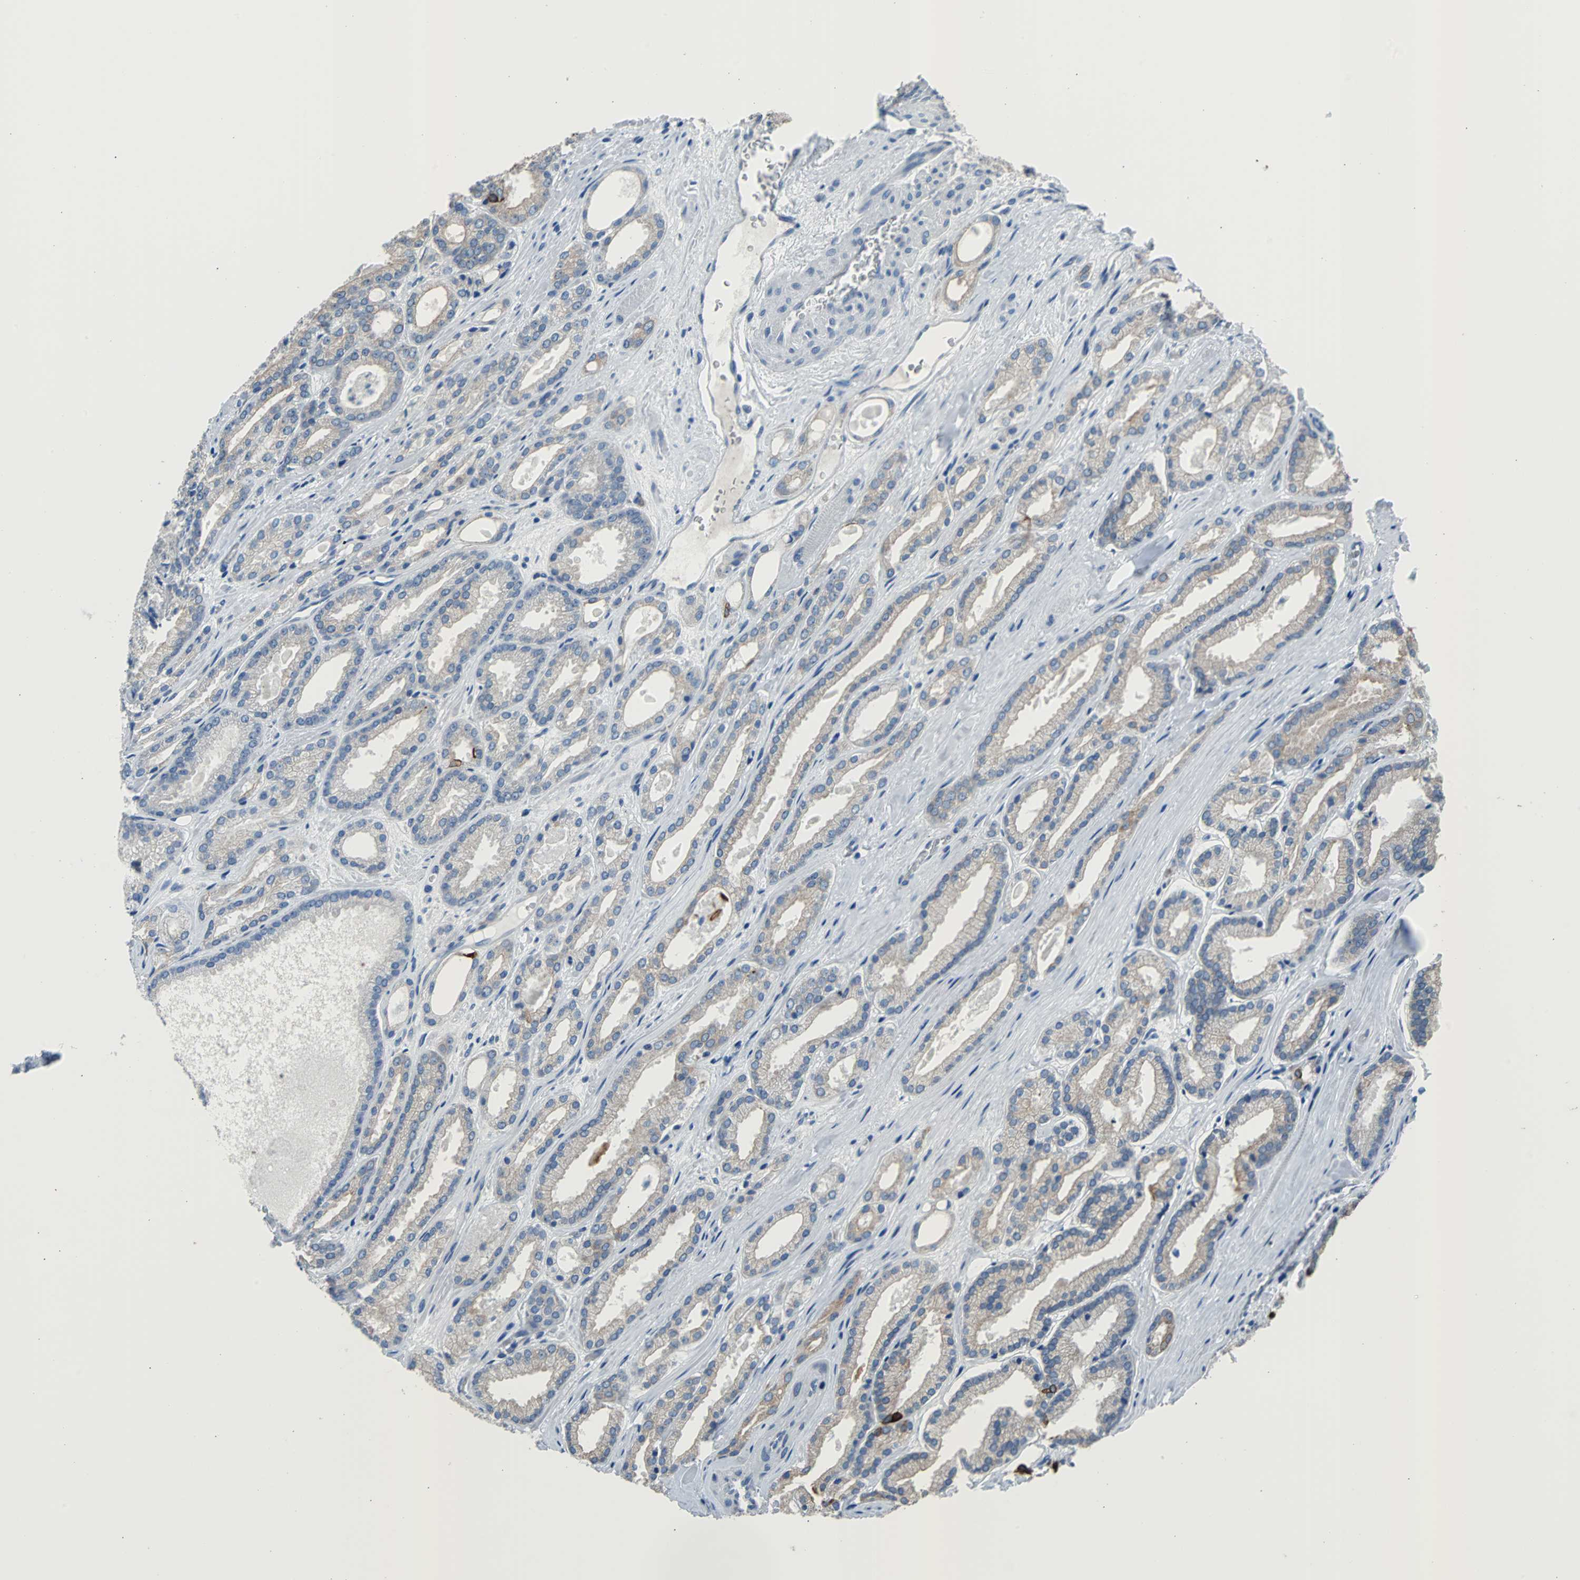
{"staining": {"intensity": "weak", "quantity": ">75%", "location": "cytoplasmic/membranous"}, "tissue": "prostate cancer", "cell_type": "Tumor cells", "image_type": "cancer", "snomed": [{"axis": "morphology", "description": "Adenocarcinoma, Low grade"}, {"axis": "topography", "description": "Prostate"}], "caption": "An immunohistochemistry micrograph of tumor tissue is shown. Protein staining in brown labels weak cytoplasmic/membranous positivity in prostate cancer (adenocarcinoma (low-grade)) within tumor cells. Nuclei are stained in blue.", "gene": "KRT7", "patient": {"sex": "male", "age": 59}}